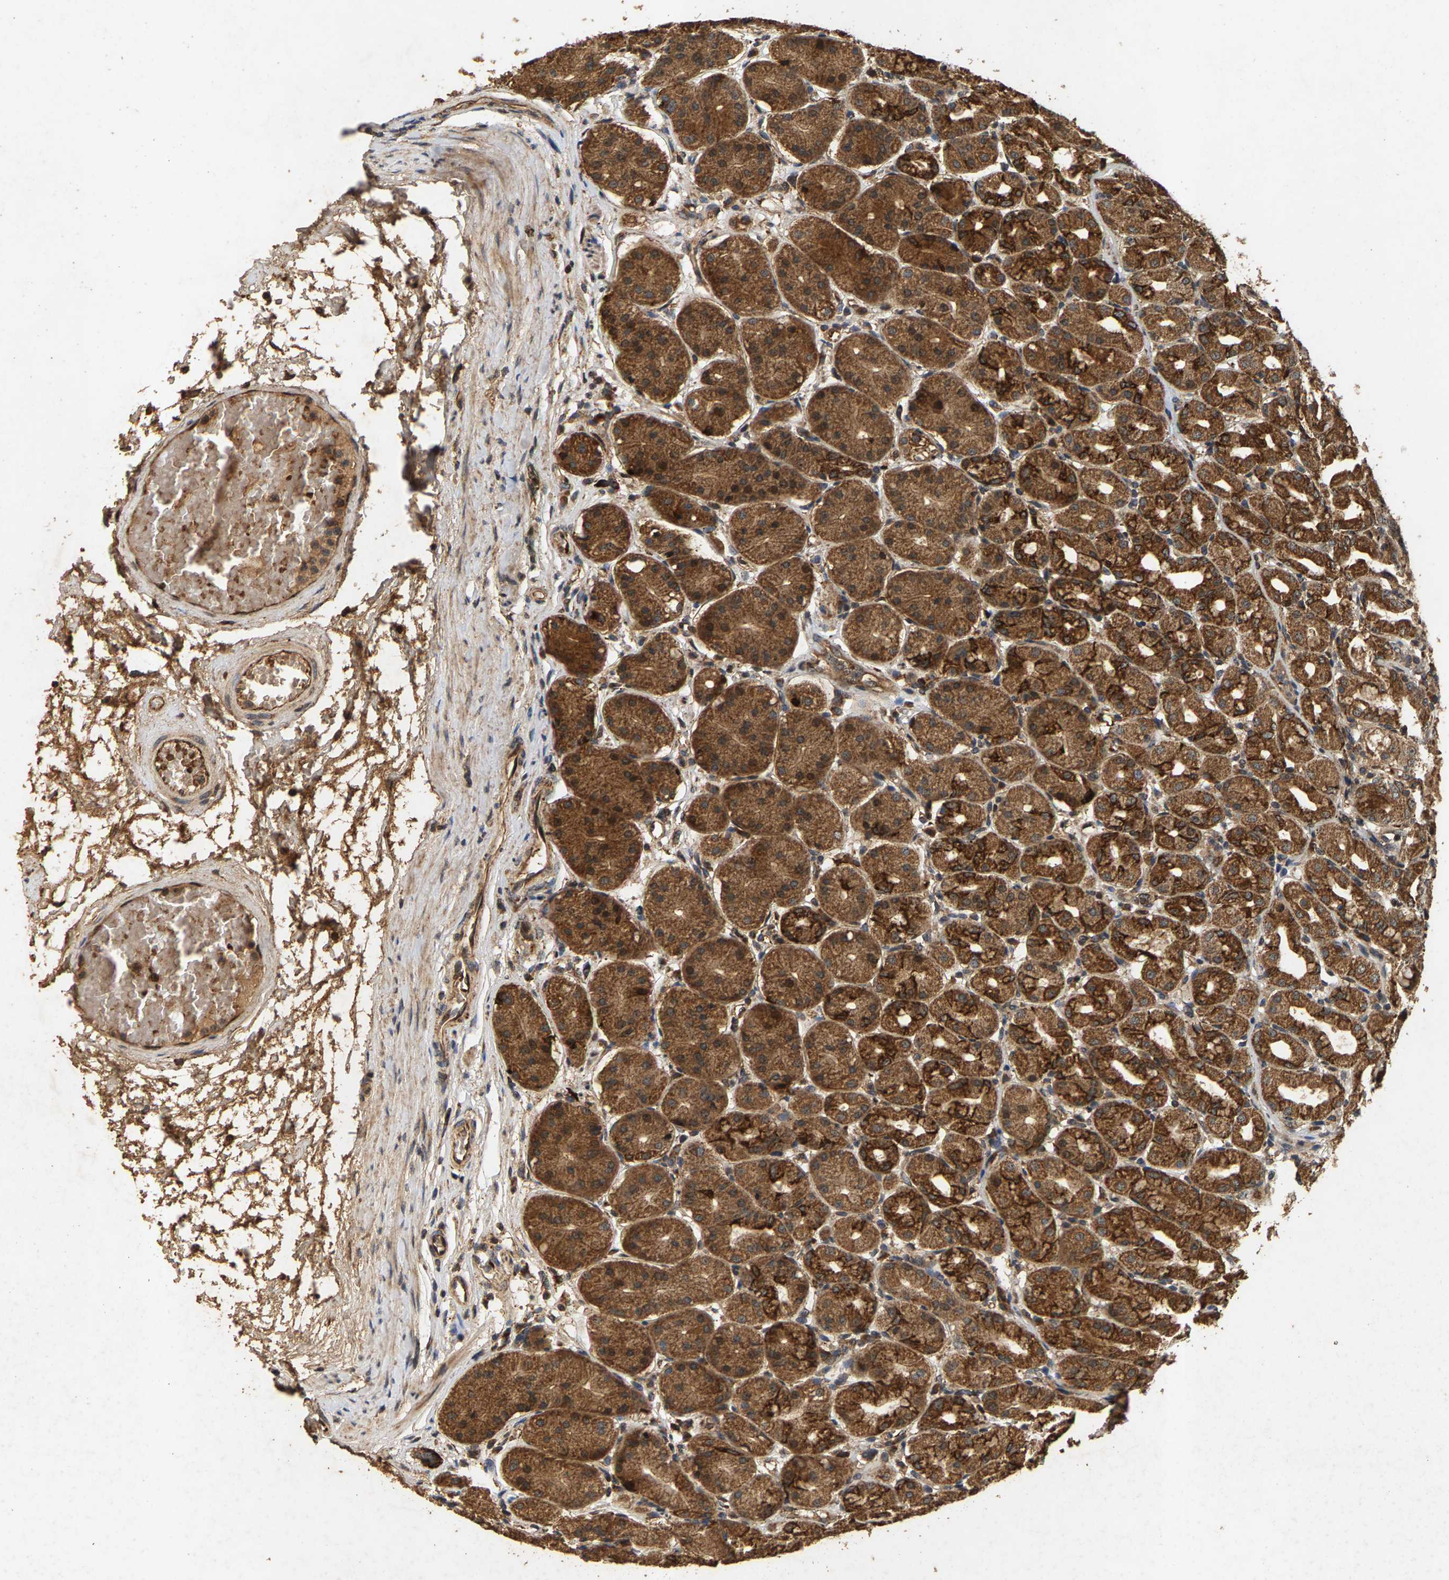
{"staining": {"intensity": "strong", "quantity": ">75%", "location": "cytoplasmic/membranous"}, "tissue": "stomach", "cell_type": "Glandular cells", "image_type": "normal", "snomed": [{"axis": "morphology", "description": "Normal tissue, NOS"}, {"axis": "topography", "description": "Stomach"}, {"axis": "topography", "description": "Stomach, lower"}], "caption": "Unremarkable stomach shows strong cytoplasmic/membranous positivity in approximately >75% of glandular cells.", "gene": "CIDEC", "patient": {"sex": "female", "age": 56}}